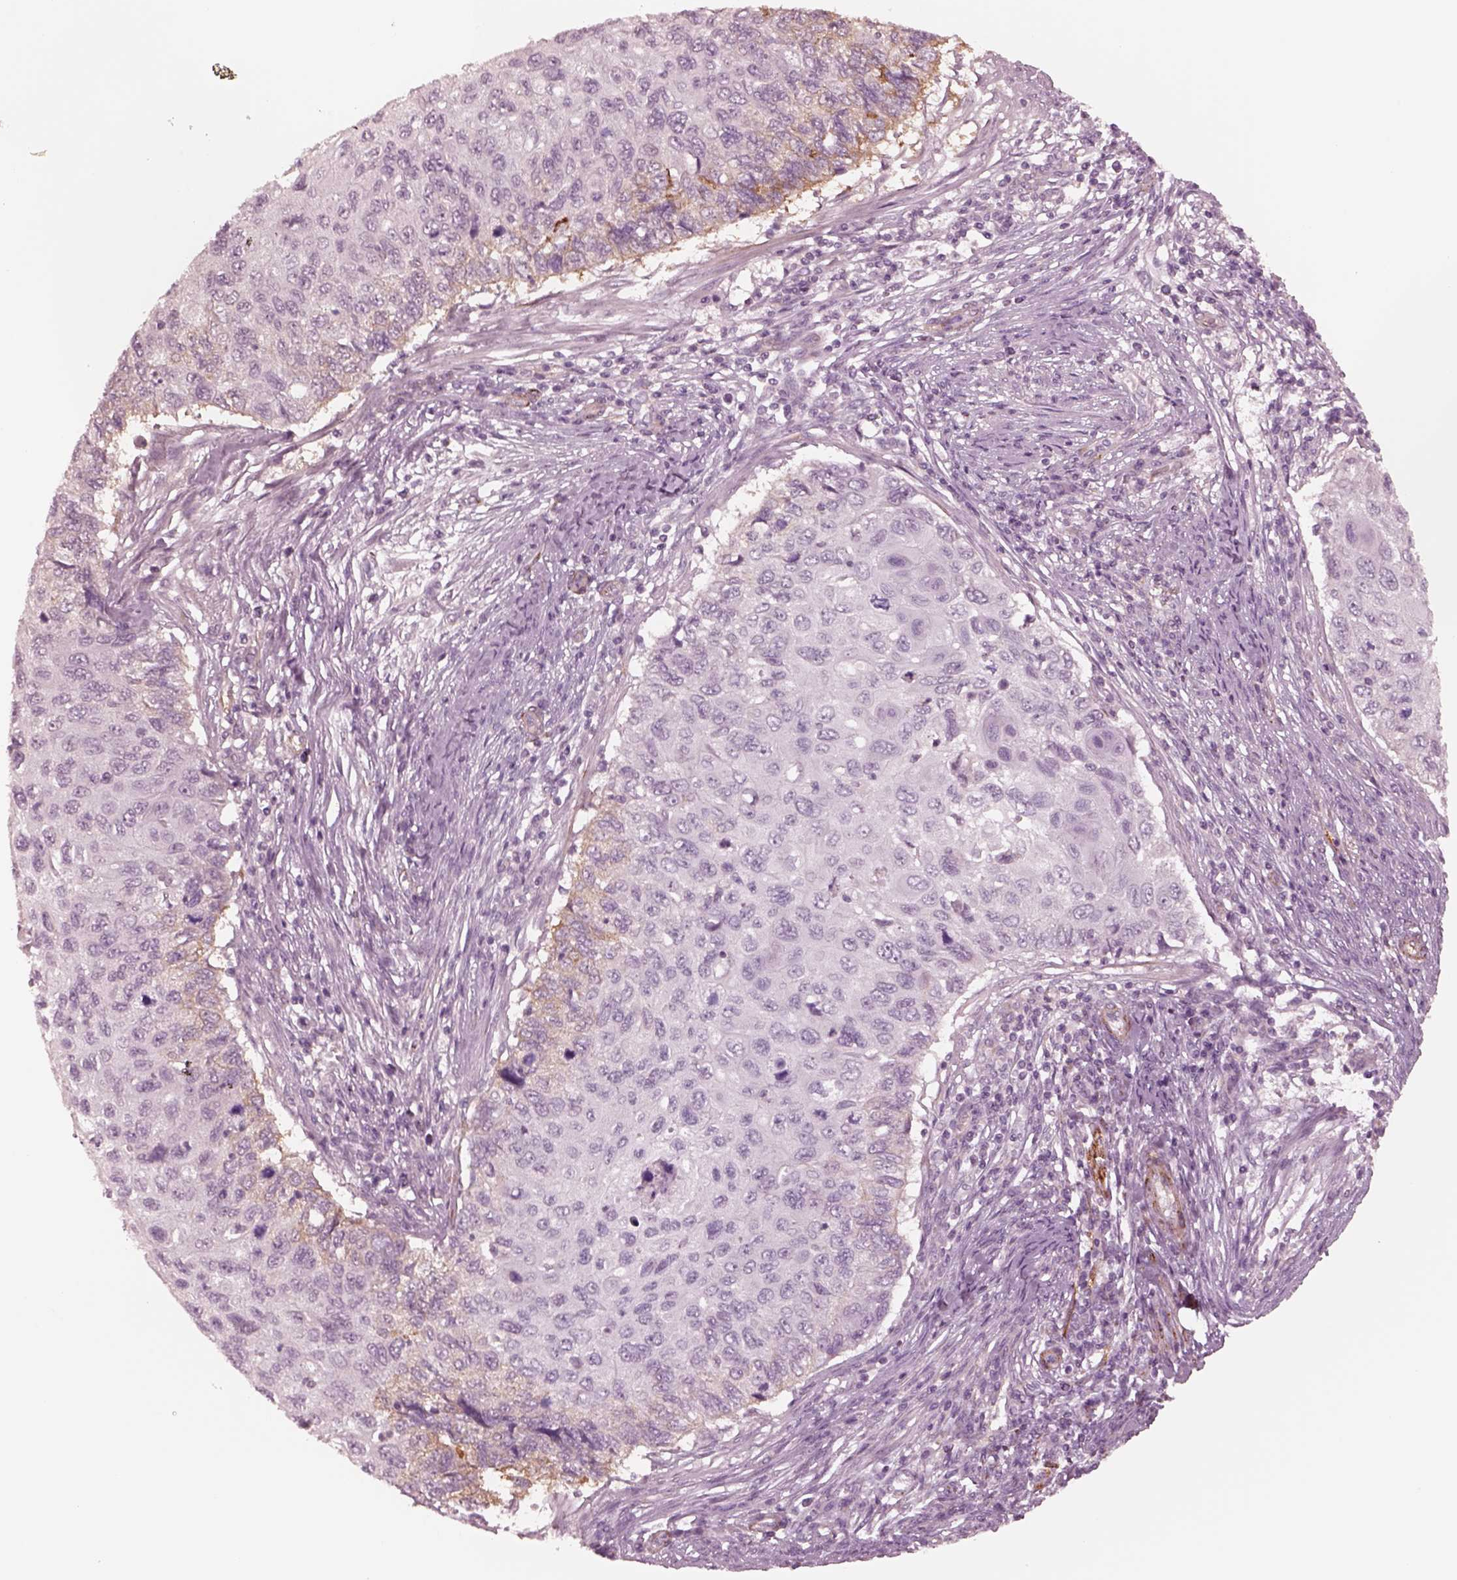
{"staining": {"intensity": "negative", "quantity": "none", "location": "none"}, "tissue": "cervical cancer", "cell_type": "Tumor cells", "image_type": "cancer", "snomed": [{"axis": "morphology", "description": "Squamous cell carcinoma, NOS"}, {"axis": "topography", "description": "Cervix"}], "caption": "This is an IHC histopathology image of cervical cancer. There is no expression in tumor cells.", "gene": "DNAAF9", "patient": {"sex": "female", "age": 70}}